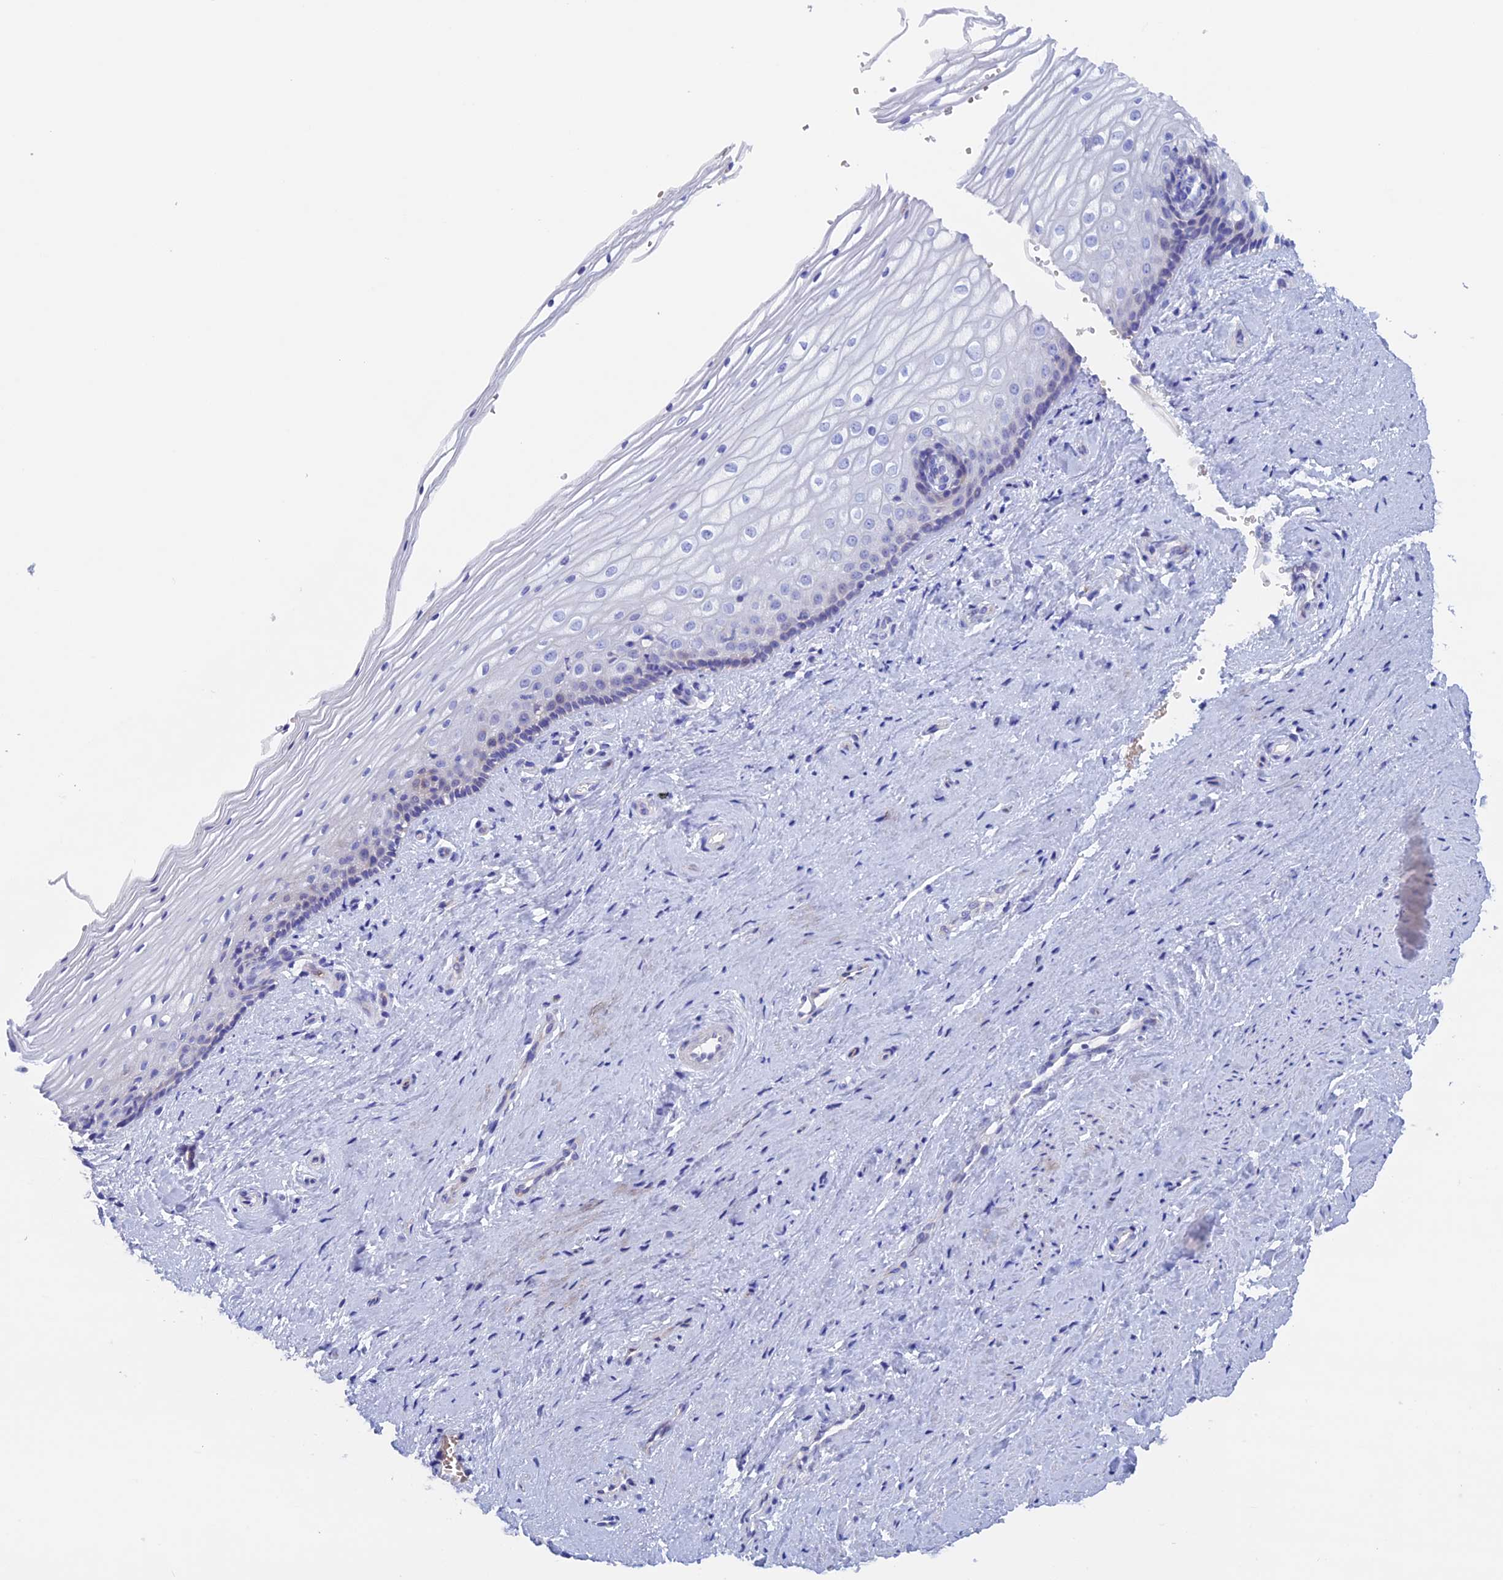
{"staining": {"intensity": "negative", "quantity": "none", "location": "none"}, "tissue": "vagina", "cell_type": "Squamous epithelial cells", "image_type": "normal", "snomed": [{"axis": "morphology", "description": "Normal tissue, NOS"}, {"axis": "topography", "description": "Vagina"}], "caption": "Immunohistochemistry (IHC) of normal vagina demonstrates no positivity in squamous epithelial cells.", "gene": "PSMC3IP", "patient": {"sex": "female", "age": 46}}